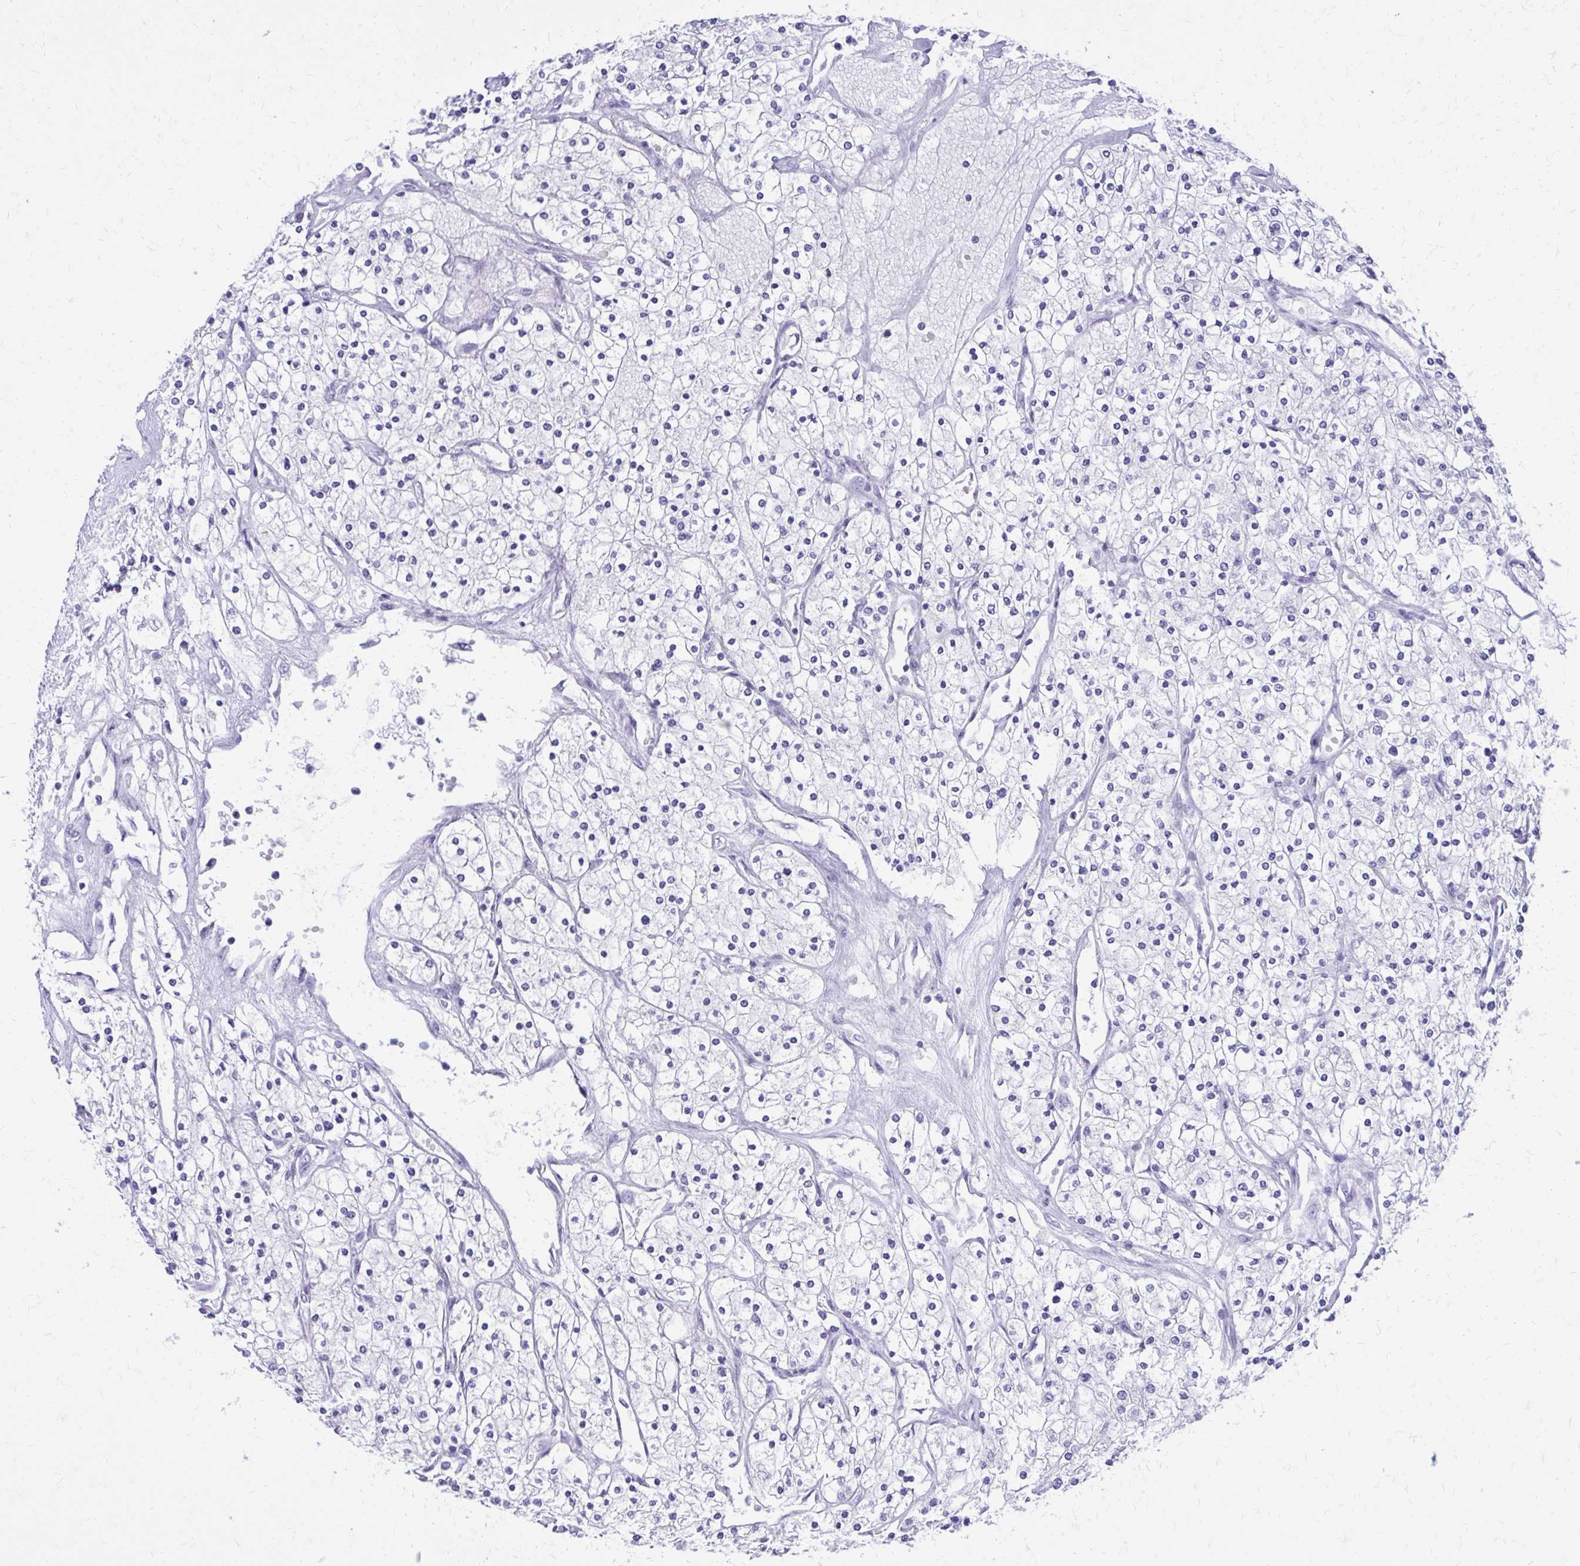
{"staining": {"intensity": "negative", "quantity": "none", "location": "none"}, "tissue": "renal cancer", "cell_type": "Tumor cells", "image_type": "cancer", "snomed": [{"axis": "morphology", "description": "Adenocarcinoma, NOS"}, {"axis": "topography", "description": "Kidney"}], "caption": "The immunohistochemistry micrograph has no significant positivity in tumor cells of renal cancer (adenocarcinoma) tissue. The staining was performed using DAB to visualize the protein expression in brown, while the nuclei were stained in blue with hematoxylin (Magnification: 20x).", "gene": "LCN15", "patient": {"sex": "male", "age": 80}}